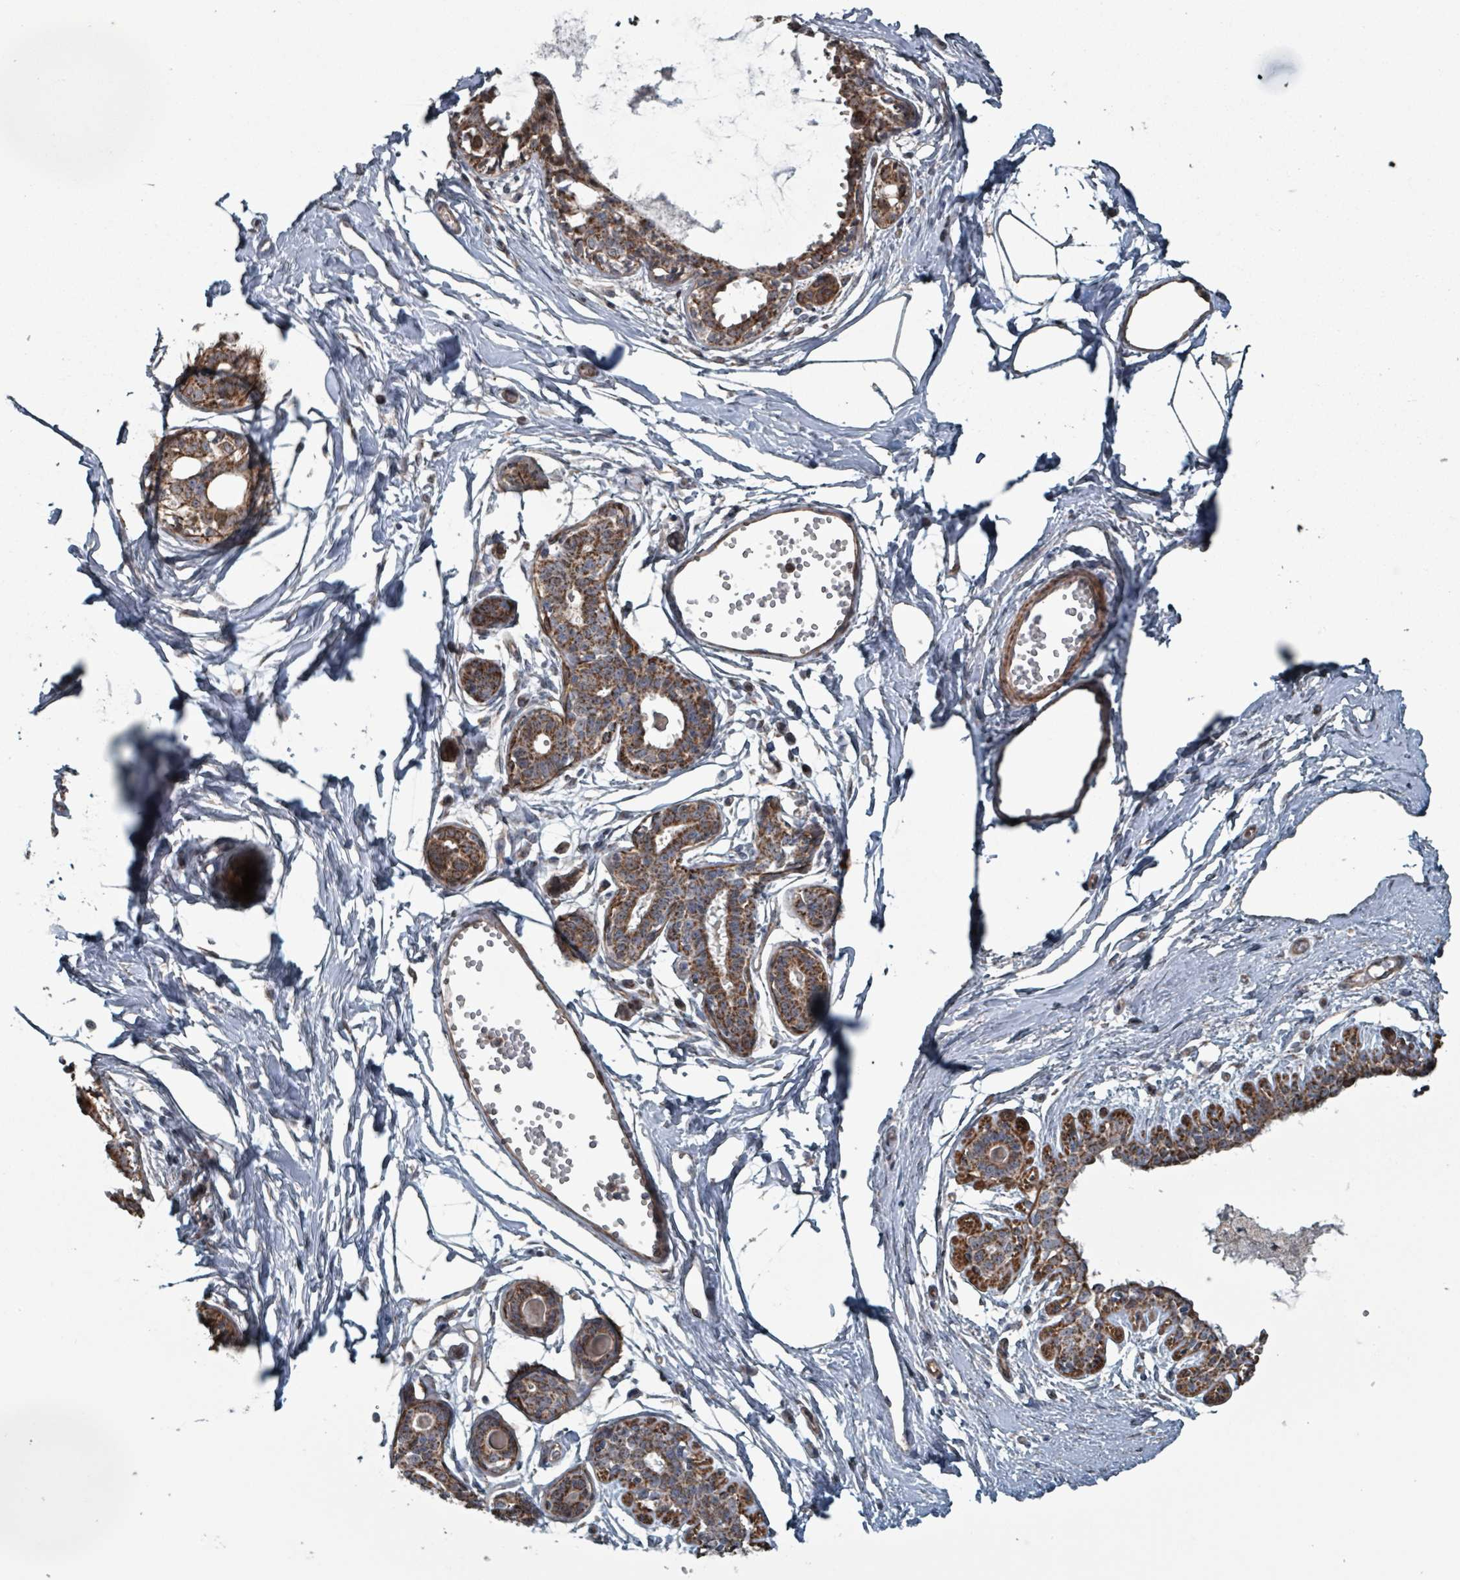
{"staining": {"intensity": "negative", "quantity": "none", "location": "none"}, "tissue": "breast", "cell_type": "Adipocytes", "image_type": "normal", "snomed": [{"axis": "morphology", "description": "Normal tissue, NOS"}, {"axis": "topography", "description": "Breast"}], "caption": "High power microscopy histopathology image of an immunohistochemistry (IHC) micrograph of benign breast, revealing no significant staining in adipocytes. The staining is performed using DAB (3,3'-diaminobenzidine) brown chromogen with nuclei counter-stained in using hematoxylin.", "gene": "MRPL4", "patient": {"sex": "female", "age": 45}}